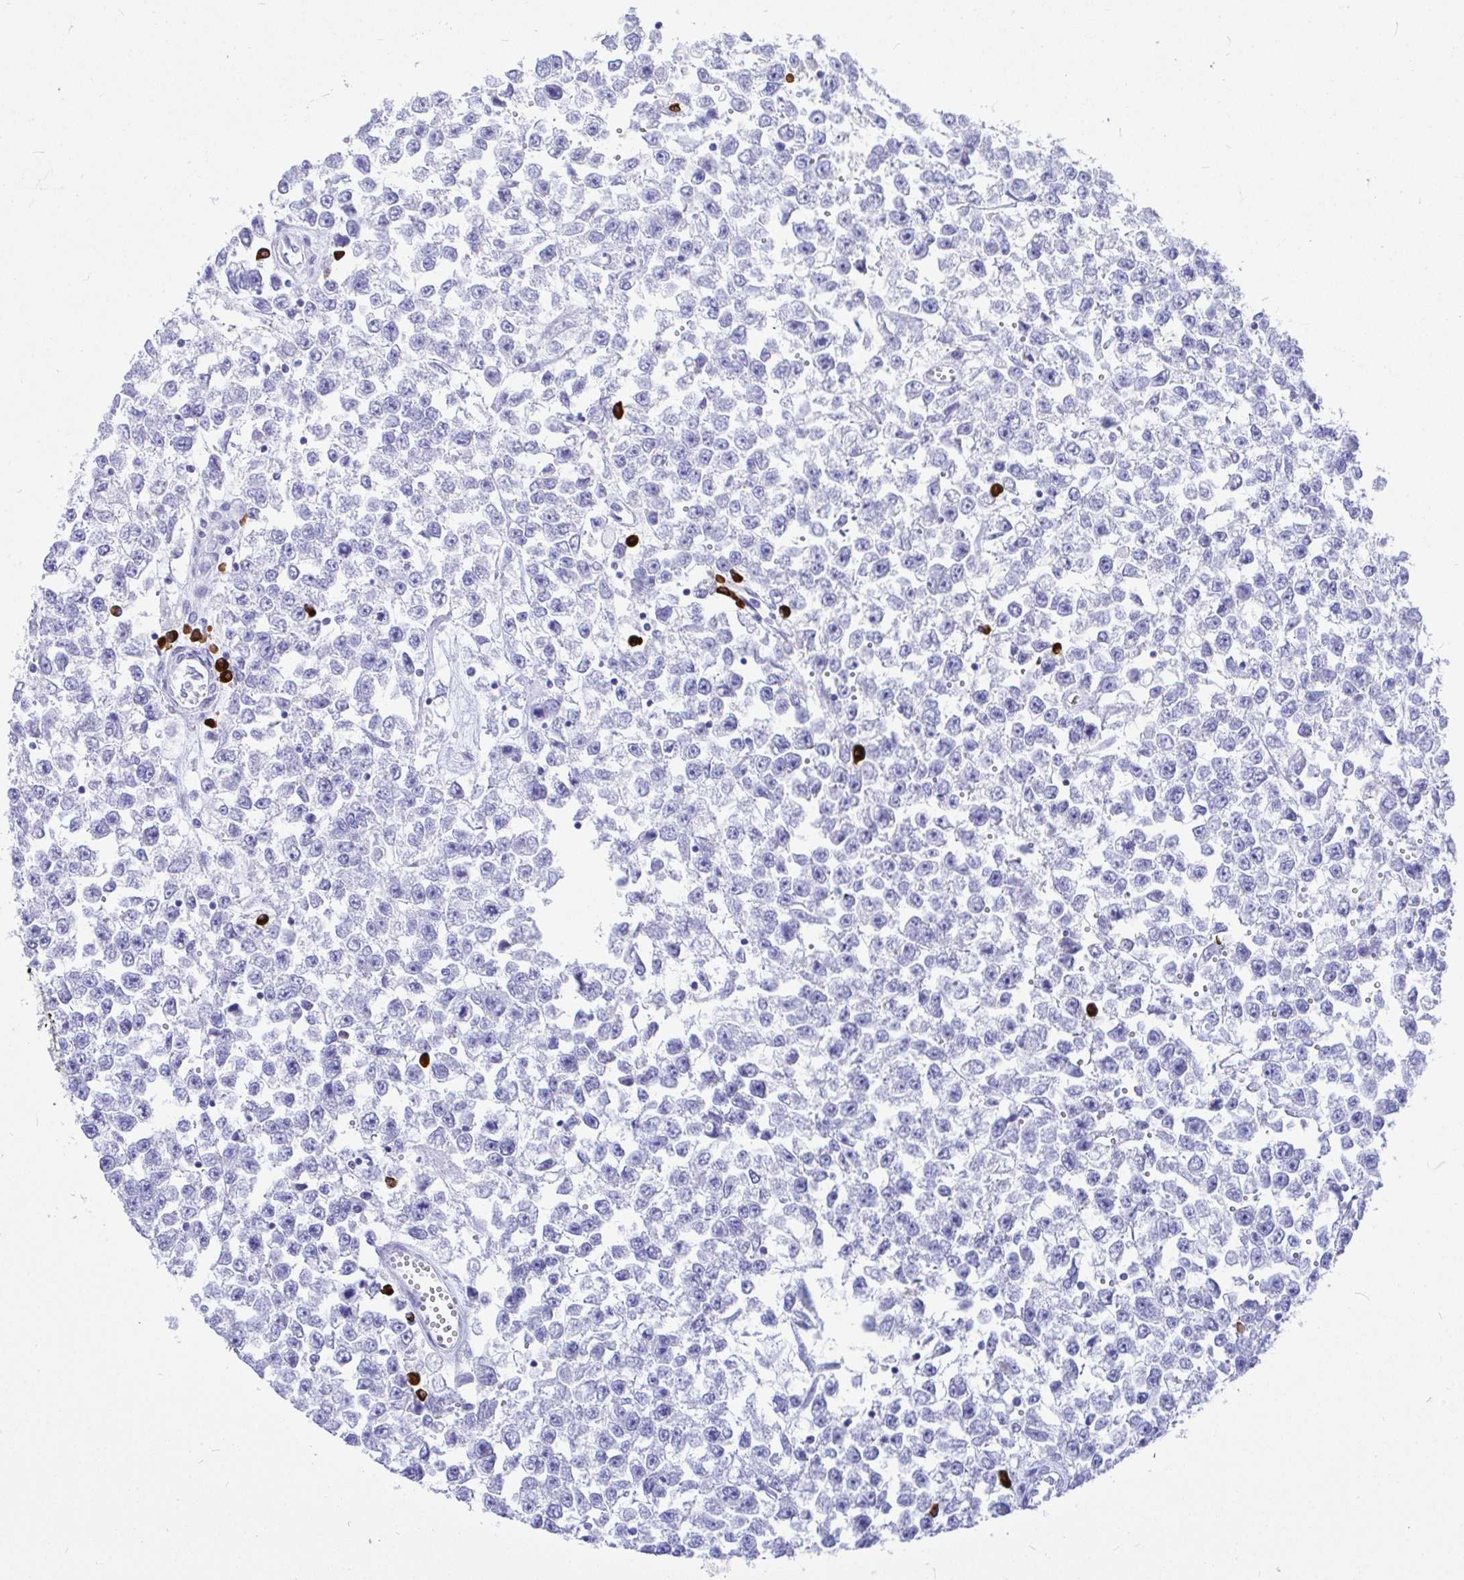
{"staining": {"intensity": "negative", "quantity": "none", "location": "none"}, "tissue": "testis cancer", "cell_type": "Tumor cells", "image_type": "cancer", "snomed": [{"axis": "morphology", "description": "Seminoma, NOS"}, {"axis": "topography", "description": "Testis"}], "caption": "Human testis seminoma stained for a protein using immunohistochemistry (IHC) exhibits no positivity in tumor cells.", "gene": "CCDC62", "patient": {"sex": "male", "age": 34}}